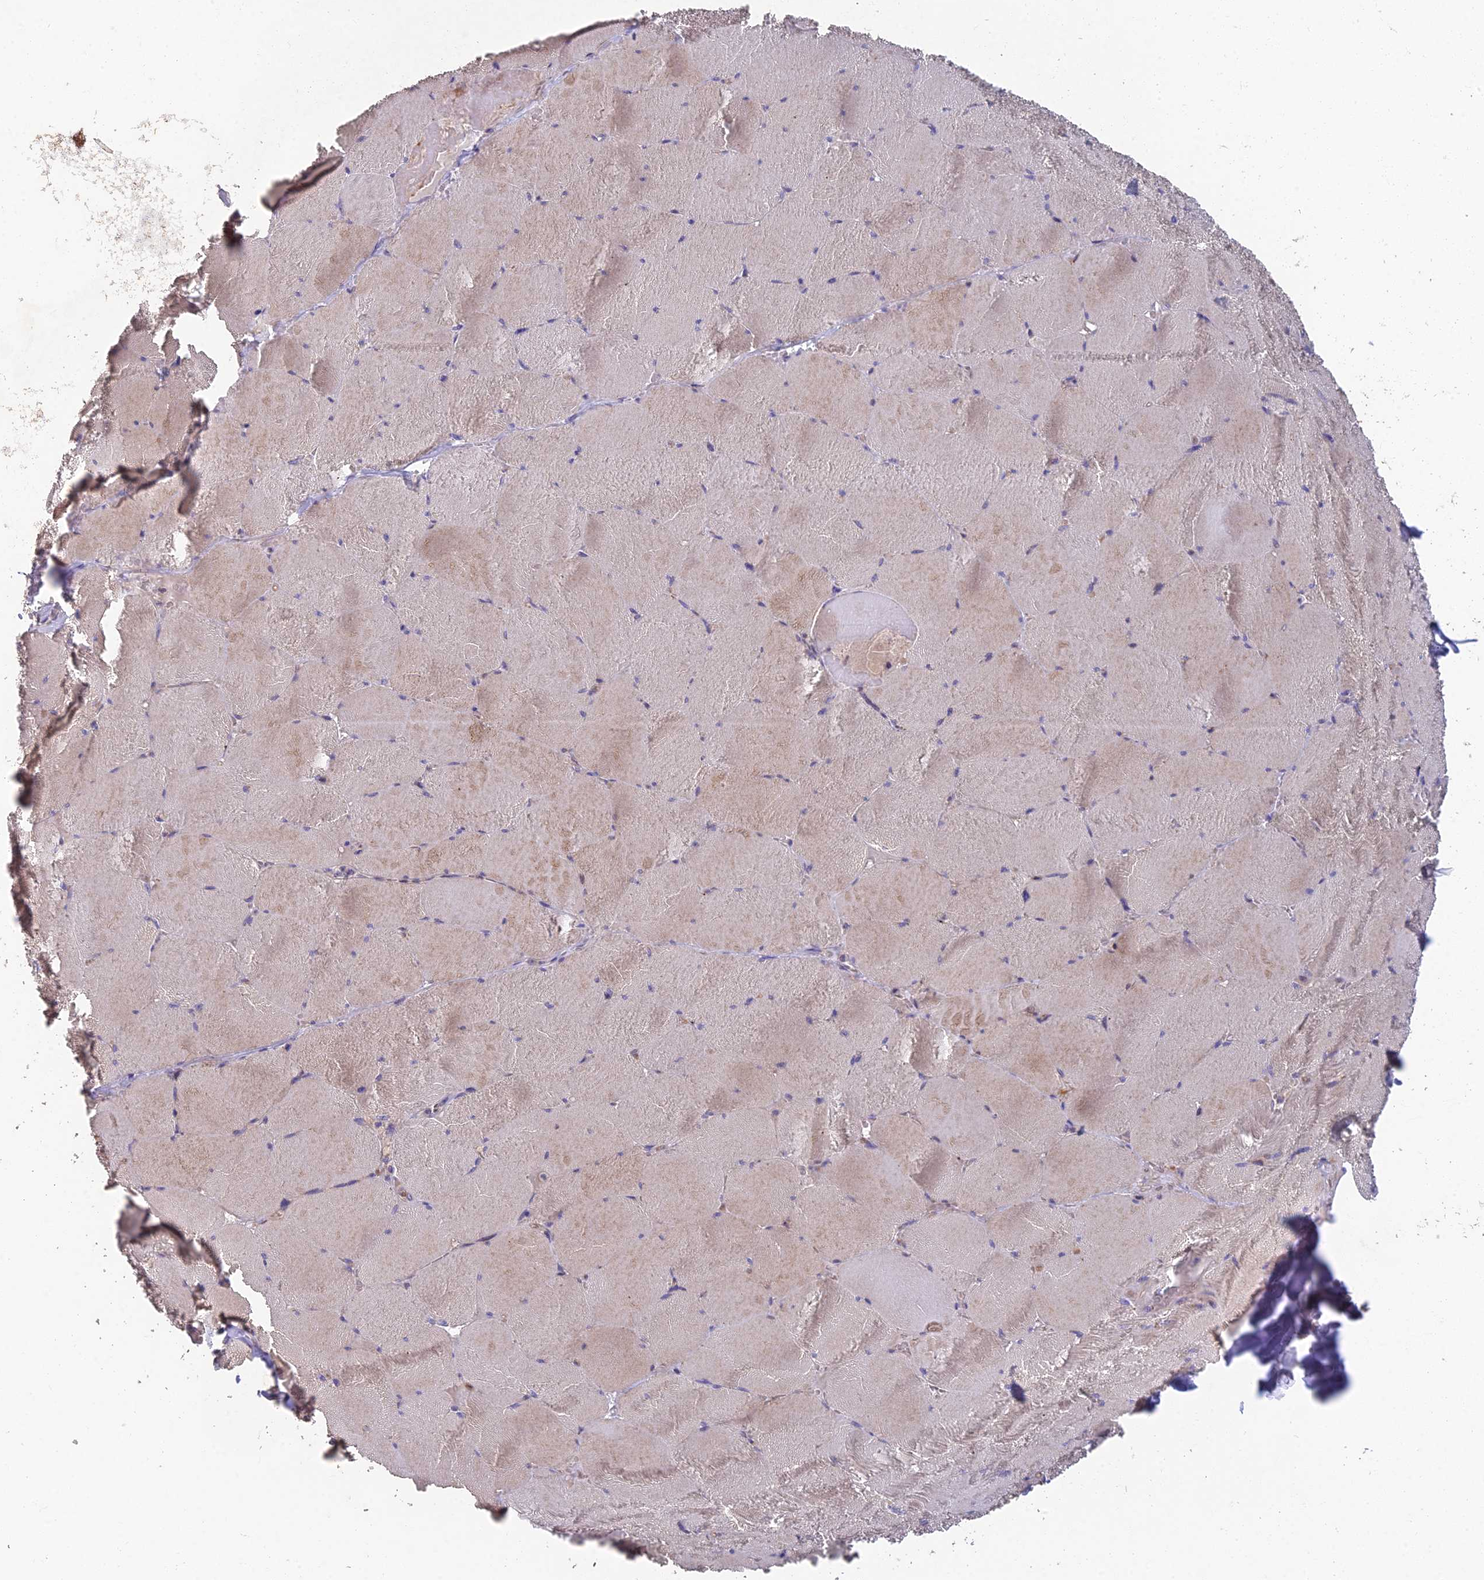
{"staining": {"intensity": "weak", "quantity": "25%-75%", "location": "cytoplasmic/membranous"}, "tissue": "skeletal muscle", "cell_type": "Myocytes", "image_type": "normal", "snomed": [{"axis": "morphology", "description": "Normal tissue, NOS"}, {"axis": "topography", "description": "Skeletal muscle"}, {"axis": "topography", "description": "Head-Neck"}], "caption": "Skeletal muscle stained with immunohistochemistry reveals weak cytoplasmic/membranous staining in approximately 25%-75% of myocytes. The staining was performed using DAB, with brown indicating positive protein expression. Nuclei are stained blue with hematoxylin.", "gene": "ADAMTS13", "patient": {"sex": "male", "age": 66}}